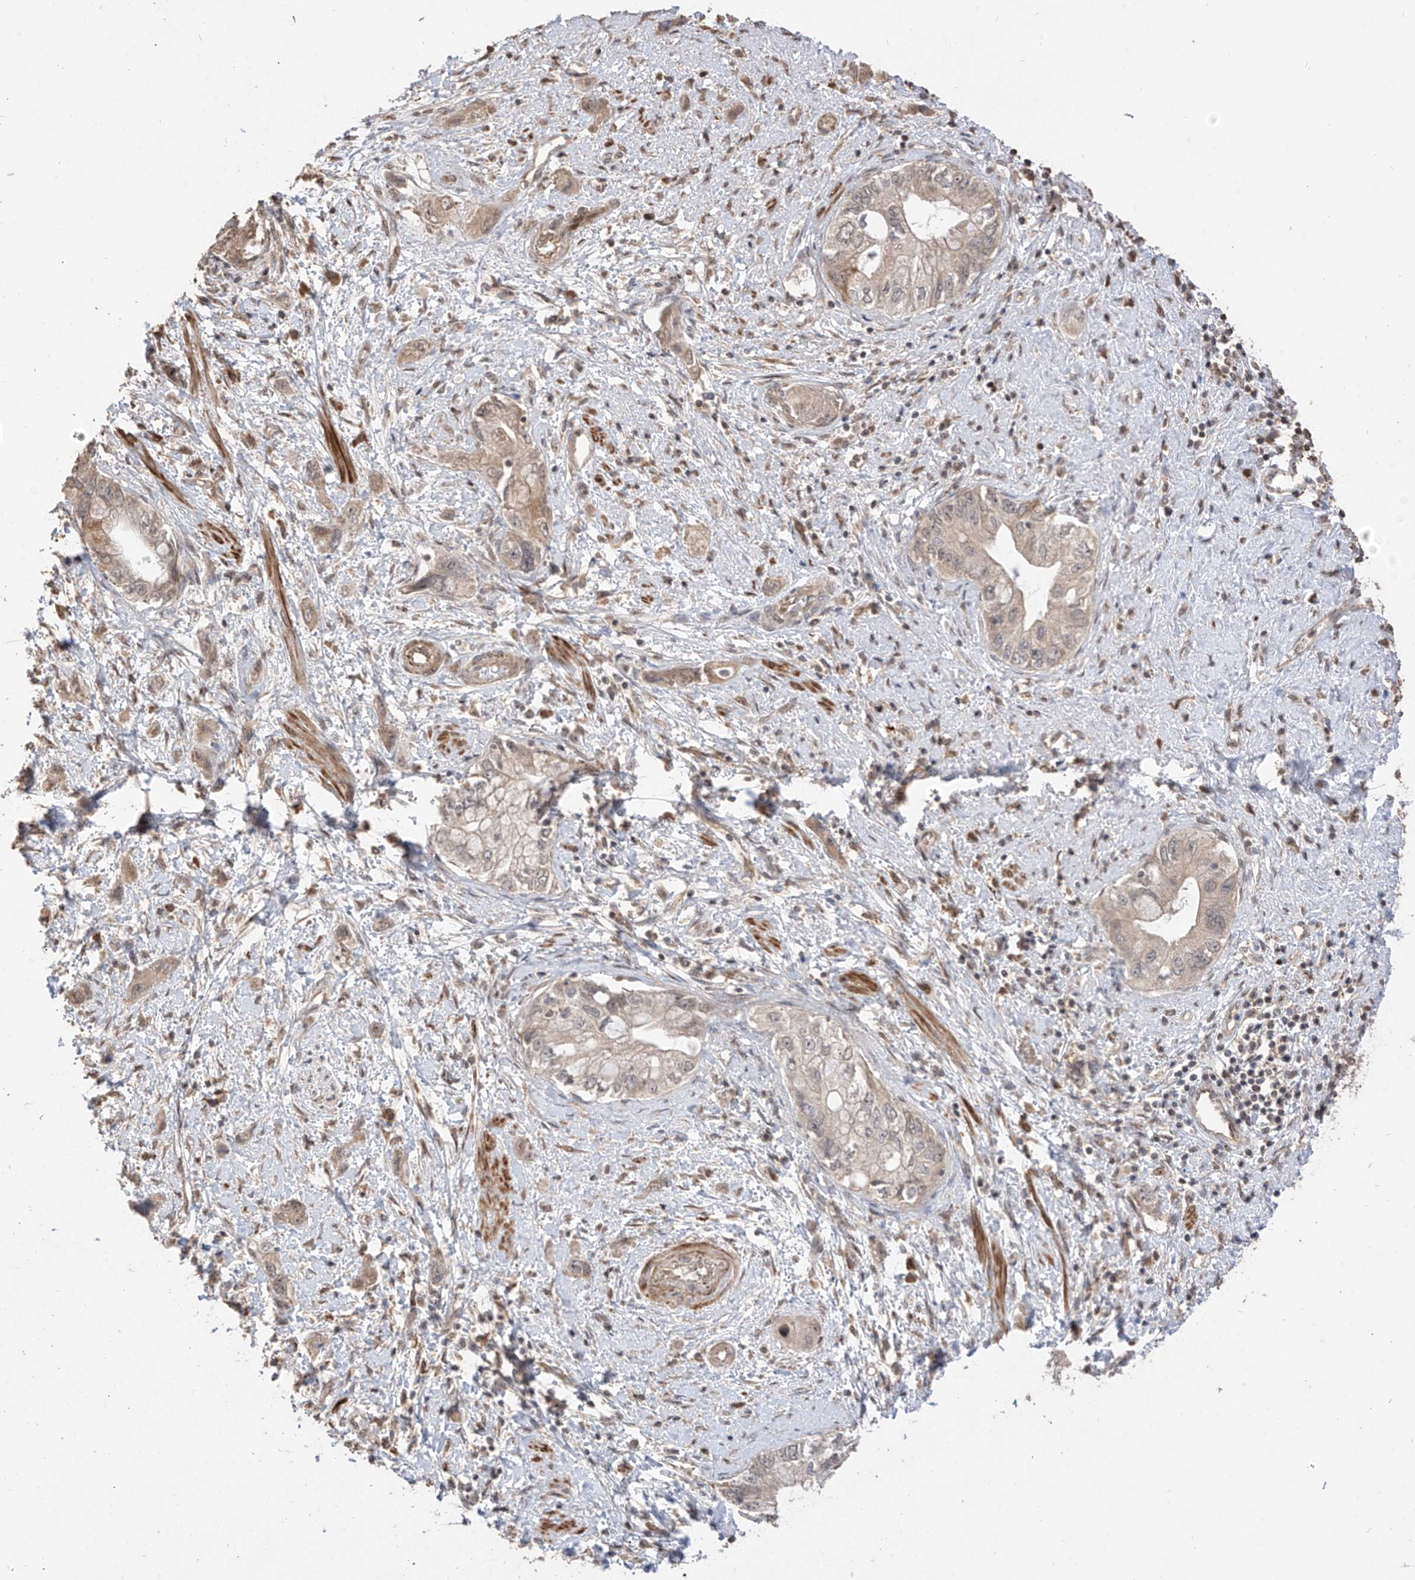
{"staining": {"intensity": "weak", "quantity": "<25%", "location": "cytoplasmic/membranous"}, "tissue": "pancreatic cancer", "cell_type": "Tumor cells", "image_type": "cancer", "snomed": [{"axis": "morphology", "description": "Adenocarcinoma, NOS"}, {"axis": "topography", "description": "Pancreas"}], "caption": "Immunohistochemistry (IHC) image of neoplastic tissue: pancreatic cancer stained with DAB (3,3'-diaminobenzidine) reveals no significant protein staining in tumor cells.", "gene": "LATS1", "patient": {"sex": "female", "age": 73}}